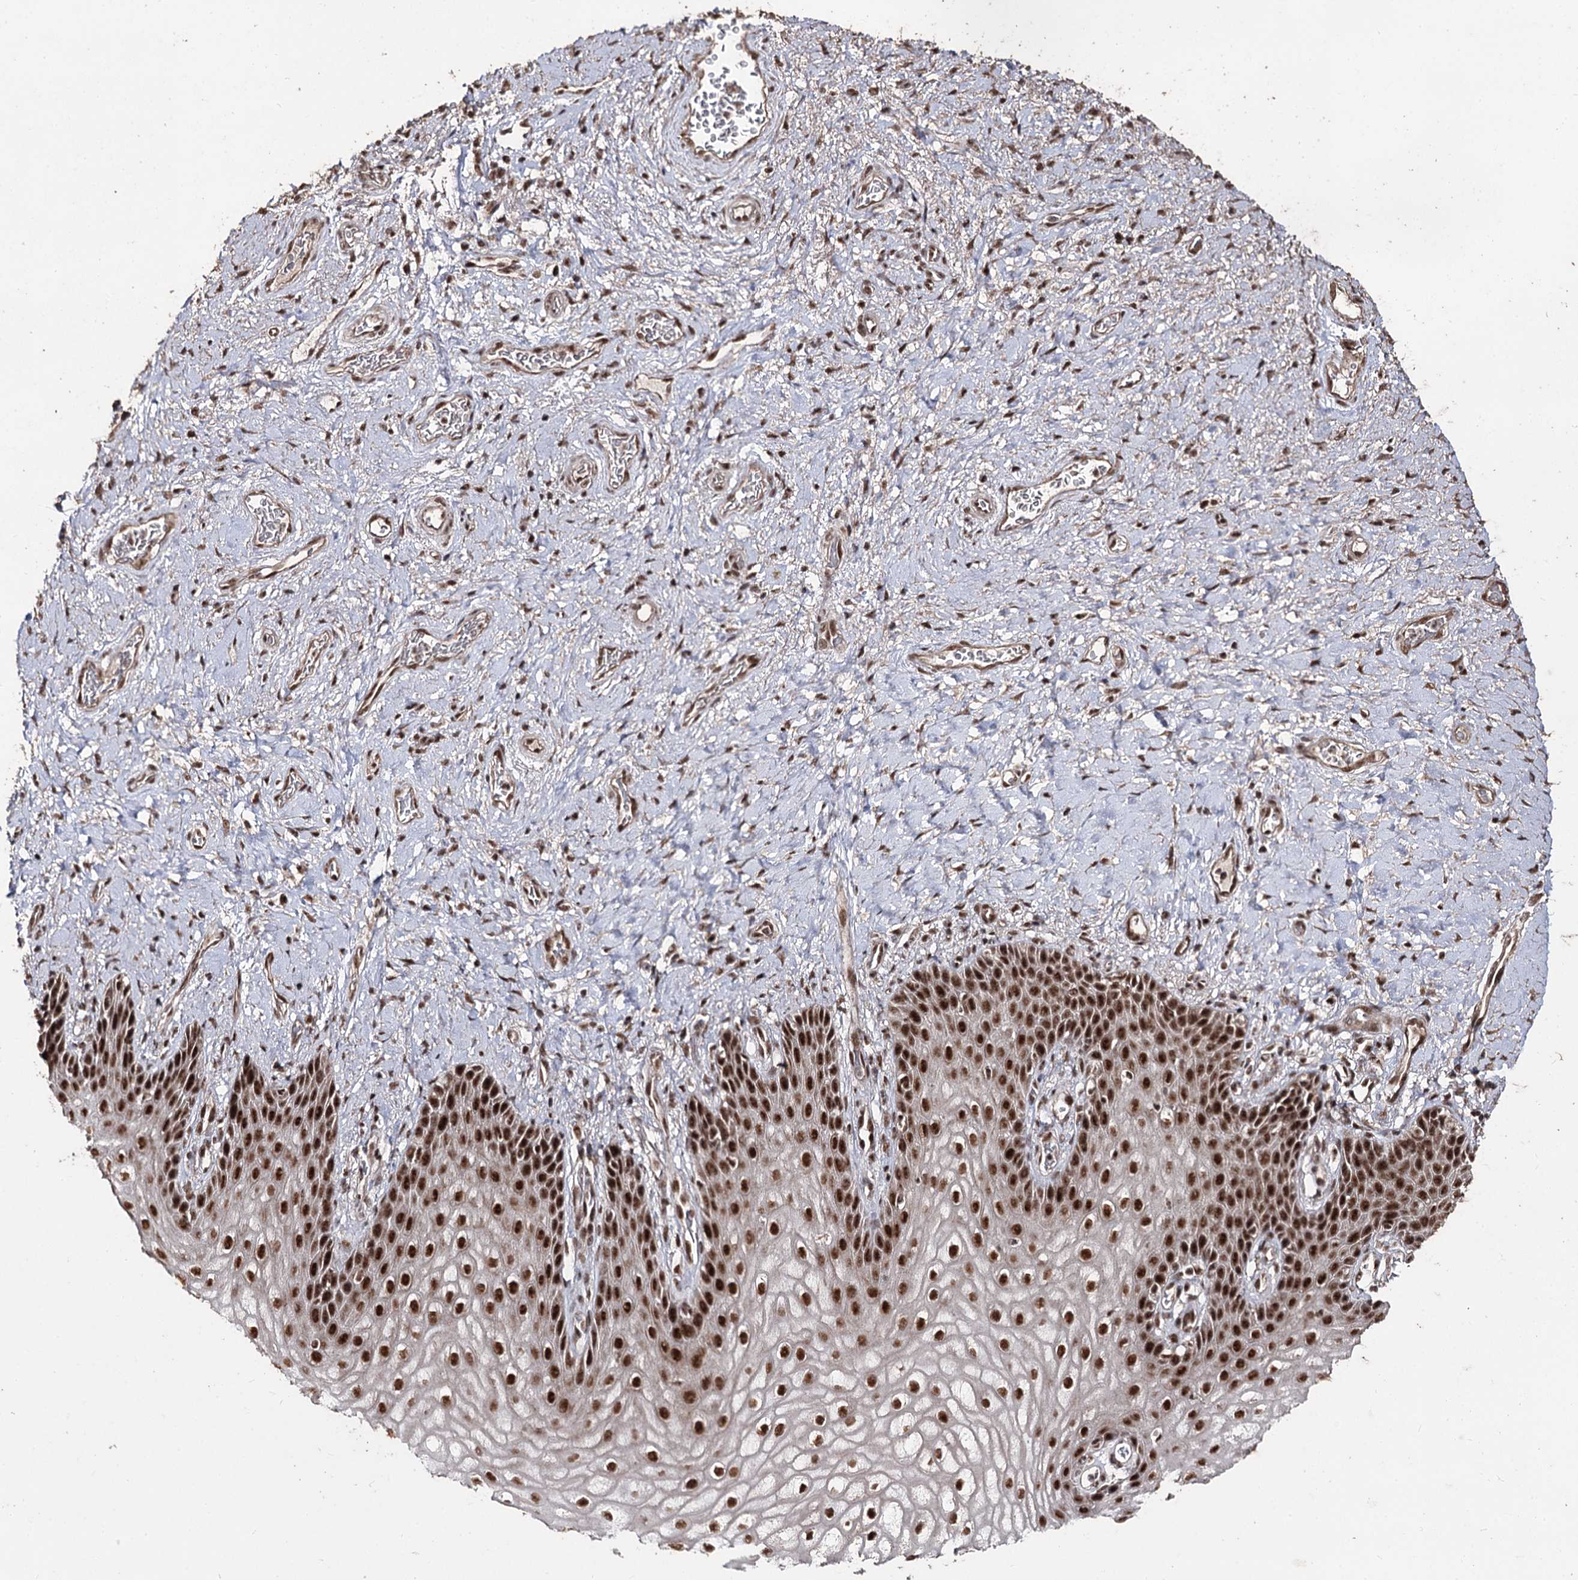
{"staining": {"intensity": "strong", "quantity": ">75%", "location": "nuclear"}, "tissue": "vagina", "cell_type": "Squamous epithelial cells", "image_type": "normal", "snomed": [{"axis": "morphology", "description": "Normal tissue, NOS"}, {"axis": "topography", "description": "Vagina"}], "caption": "This image exhibits IHC staining of benign vagina, with high strong nuclear positivity in about >75% of squamous epithelial cells.", "gene": "U2SURP", "patient": {"sex": "female", "age": 60}}